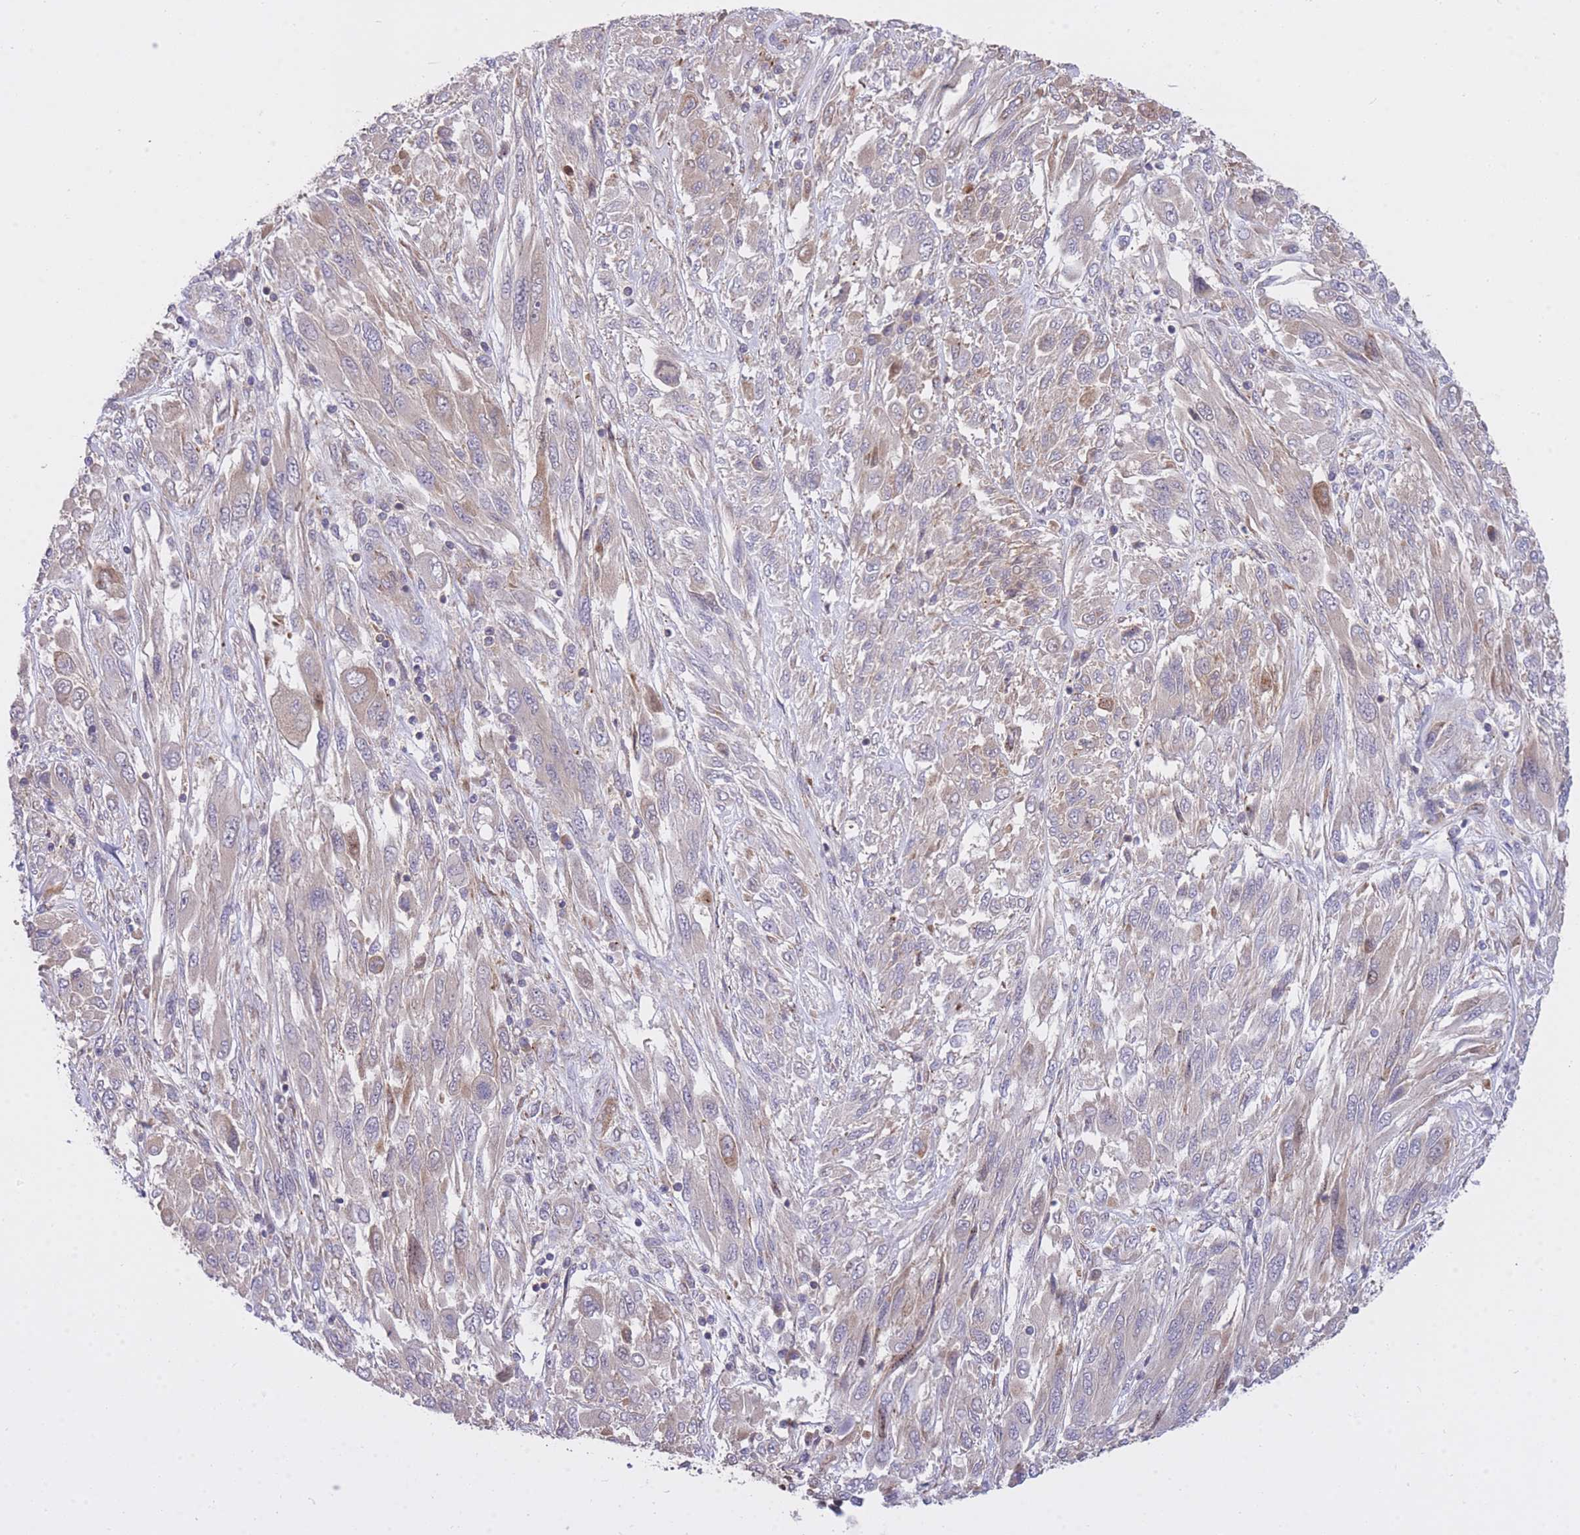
{"staining": {"intensity": "weak", "quantity": "<25%", "location": "cytoplasmic/membranous"}, "tissue": "melanoma", "cell_type": "Tumor cells", "image_type": "cancer", "snomed": [{"axis": "morphology", "description": "Malignant melanoma, NOS"}, {"axis": "topography", "description": "Skin"}], "caption": "Malignant melanoma was stained to show a protein in brown. There is no significant expression in tumor cells.", "gene": "EIF2B2", "patient": {"sex": "female", "age": 91}}